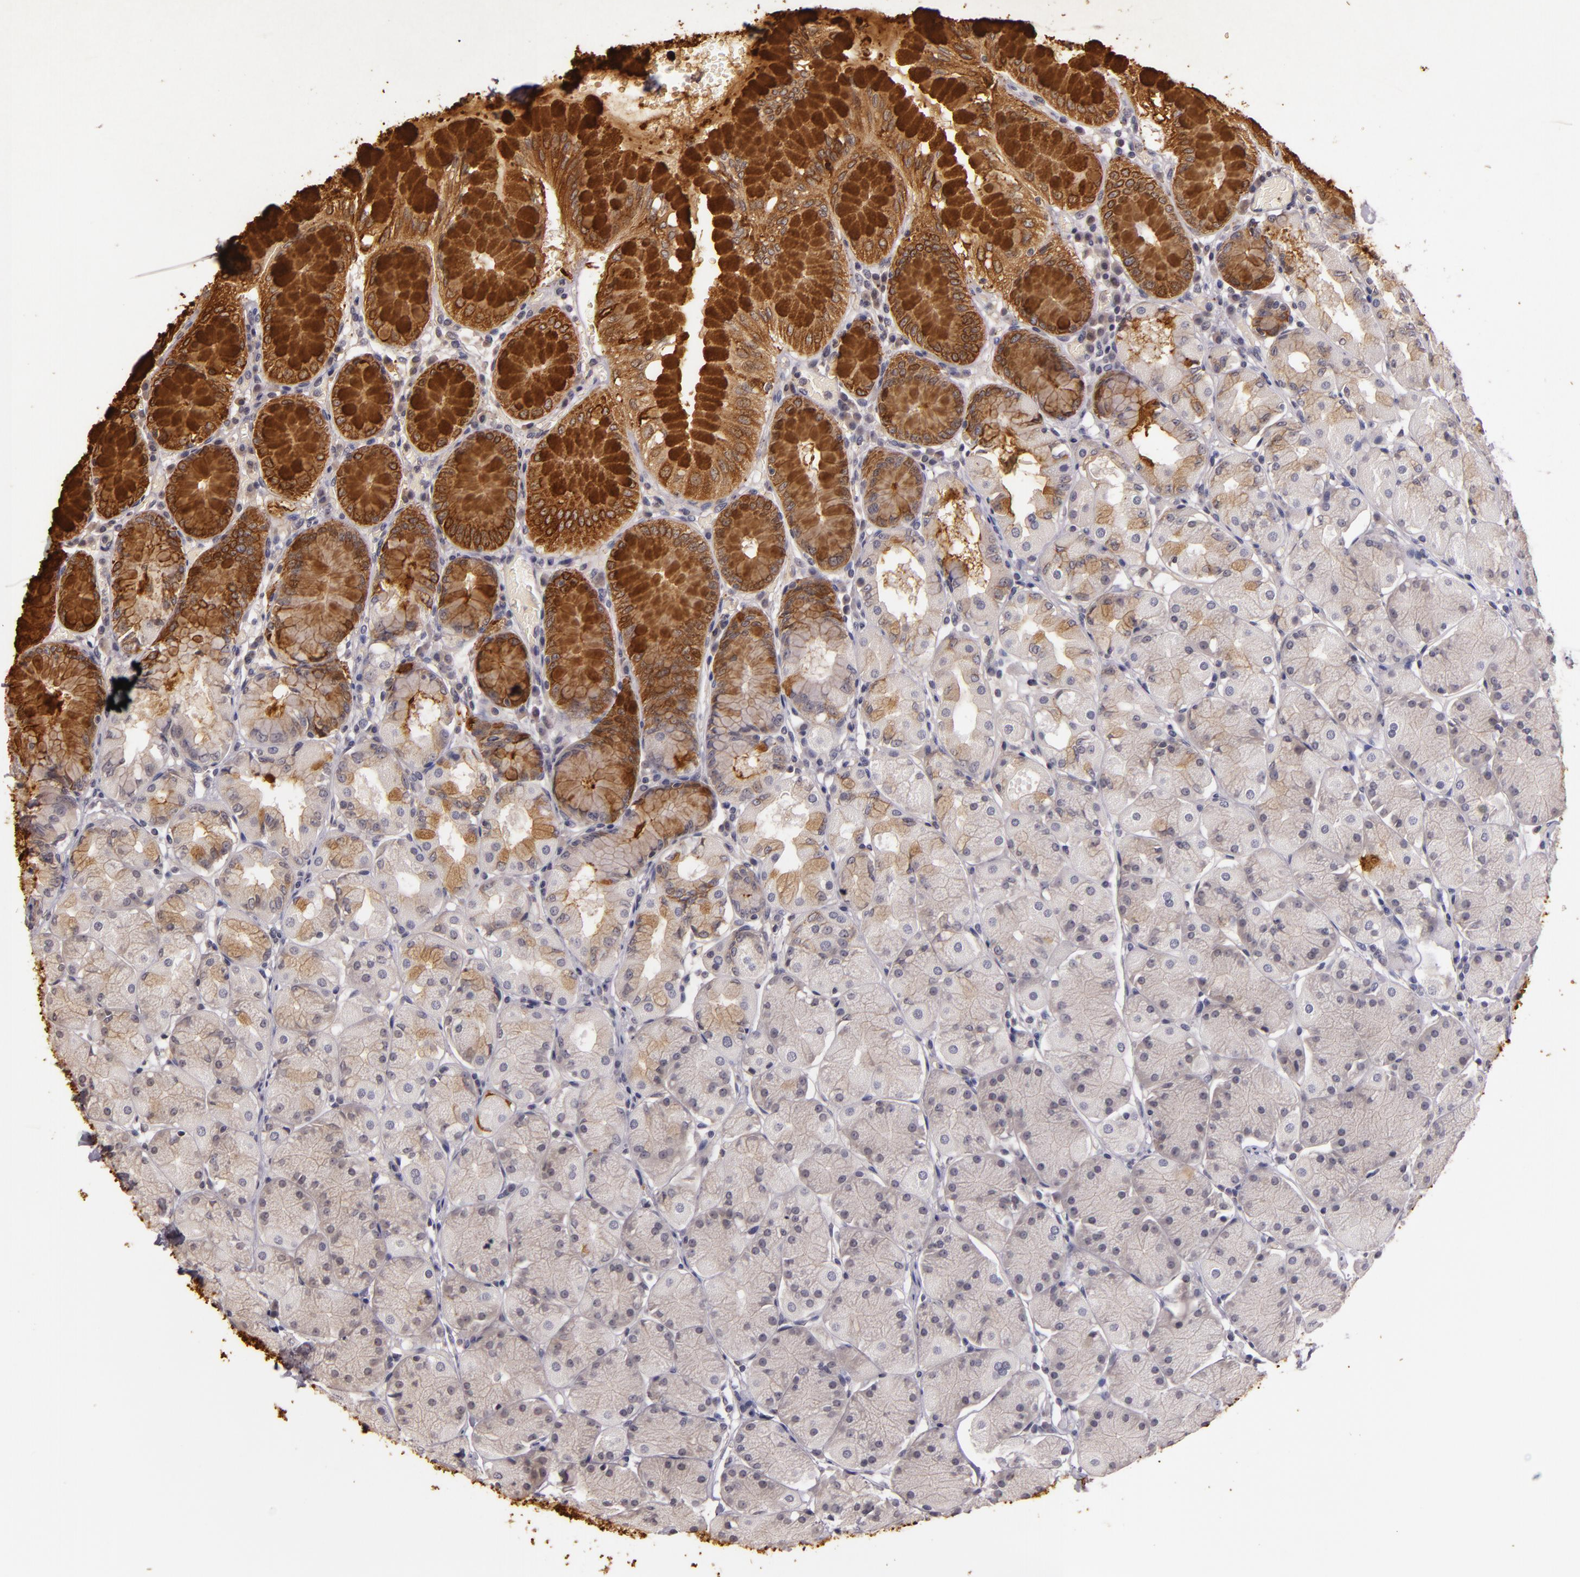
{"staining": {"intensity": "strong", "quantity": "25%-75%", "location": "cytoplasmic/membranous"}, "tissue": "stomach", "cell_type": "Glandular cells", "image_type": "normal", "snomed": [{"axis": "morphology", "description": "Normal tissue, NOS"}, {"axis": "topography", "description": "Stomach, upper"}, {"axis": "topography", "description": "Stomach"}], "caption": "Protein staining of normal stomach reveals strong cytoplasmic/membranous expression in about 25%-75% of glandular cells. (brown staining indicates protein expression, while blue staining denotes nuclei).", "gene": "TFF1", "patient": {"sex": "male", "age": 76}}